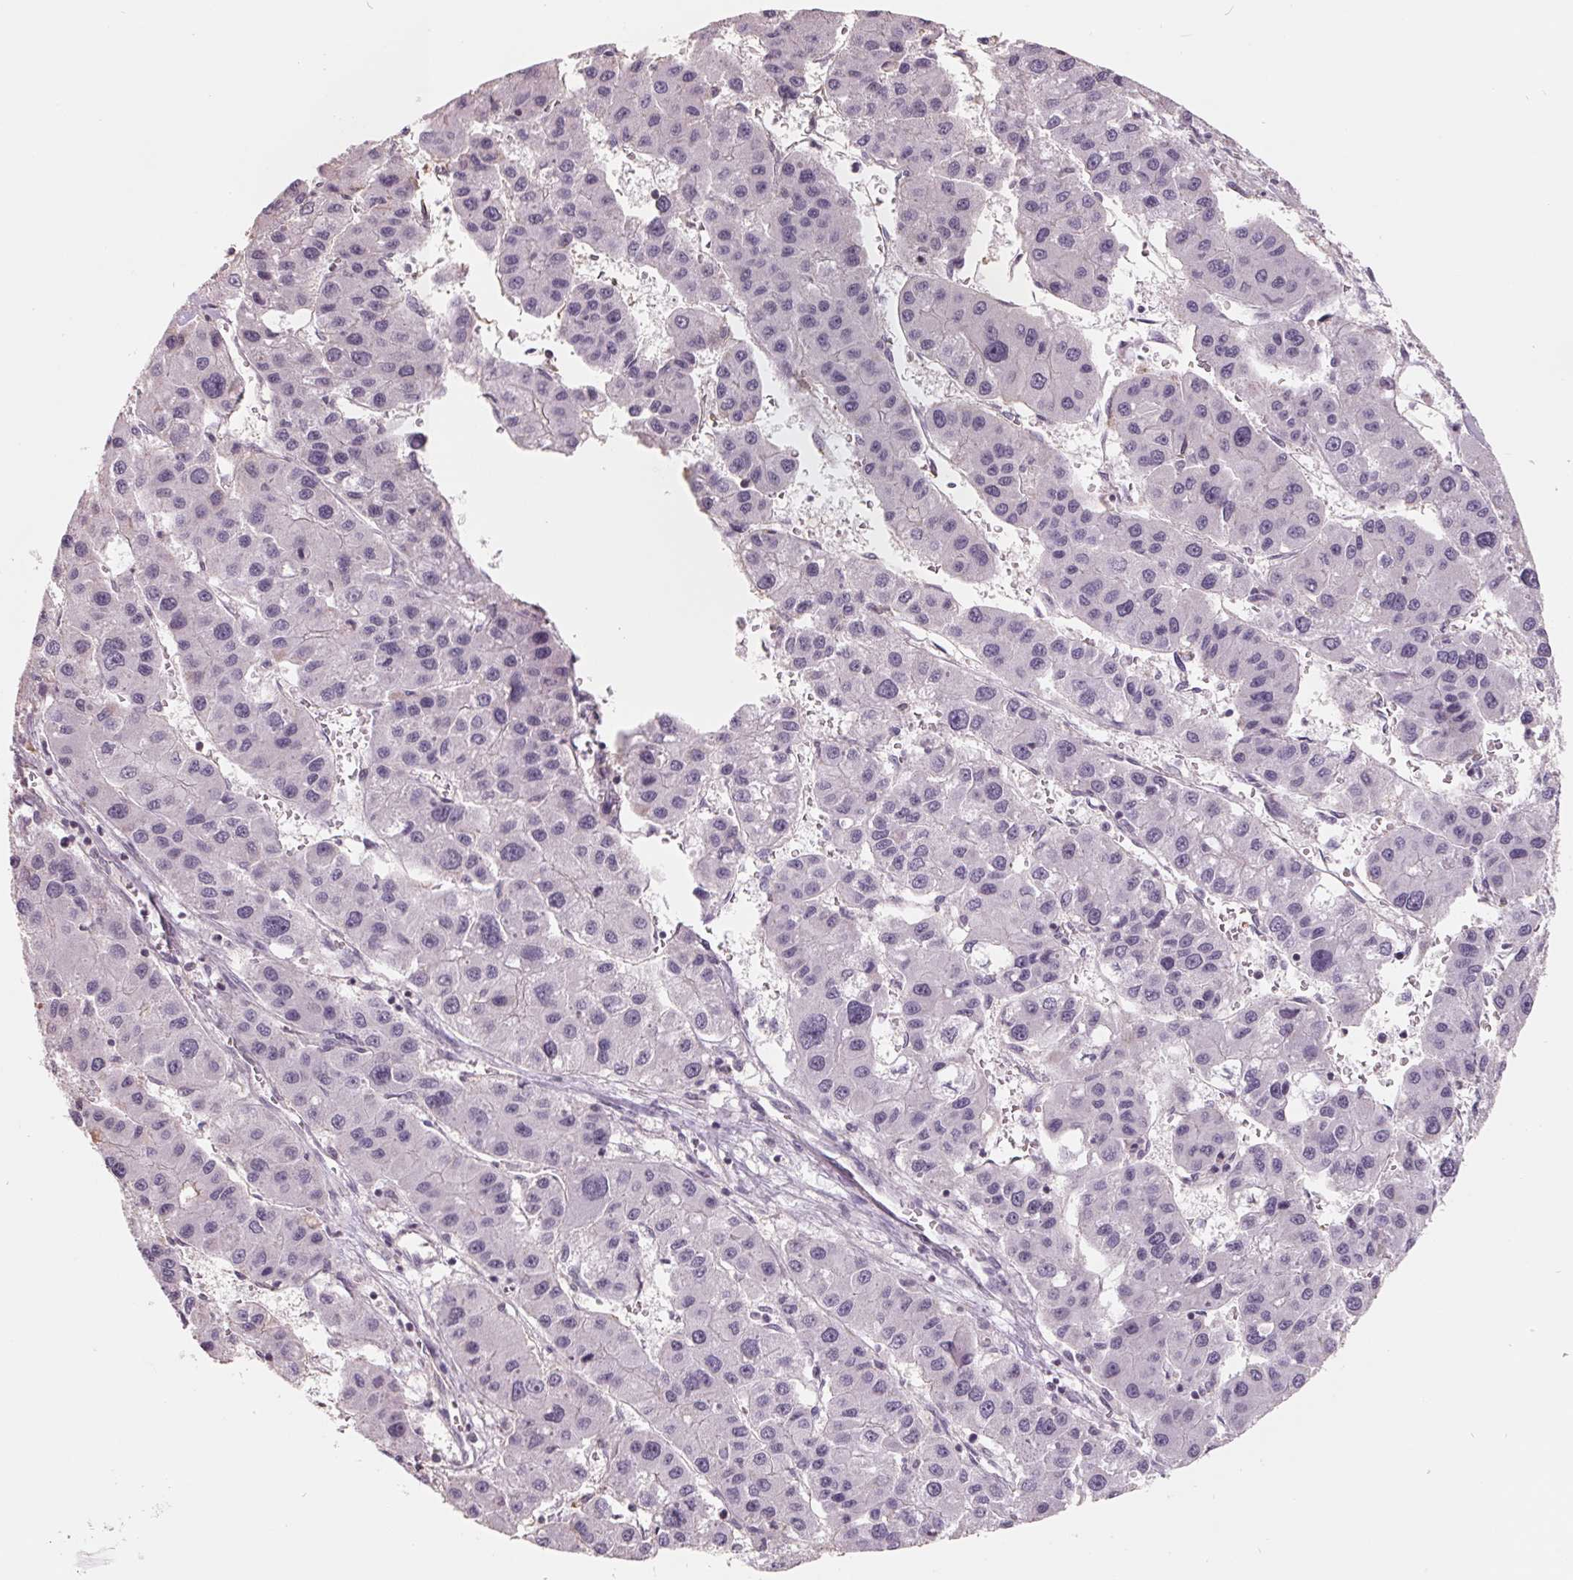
{"staining": {"intensity": "negative", "quantity": "none", "location": "none"}, "tissue": "liver cancer", "cell_type": "Tumor cells", "image_type": "cancer", "snomed": [{"axis": "morphology", "description": "Carcinoma, Hepatocellular, NOS"}, {"axis": "topography", "description": "Liver"}], "caption": "Immunohistochemistry (IHC) micrograph of liver cancer stained for a protein (brown), which demonstrates no positivity in tumor cells. Brightfield microscopy of immunohistochemistry stained with DAB (brown) and hematoxylin (blue), captured at high magnification.", "gene": "FTCD", "patient": {"sex": "male", "age": 73}}